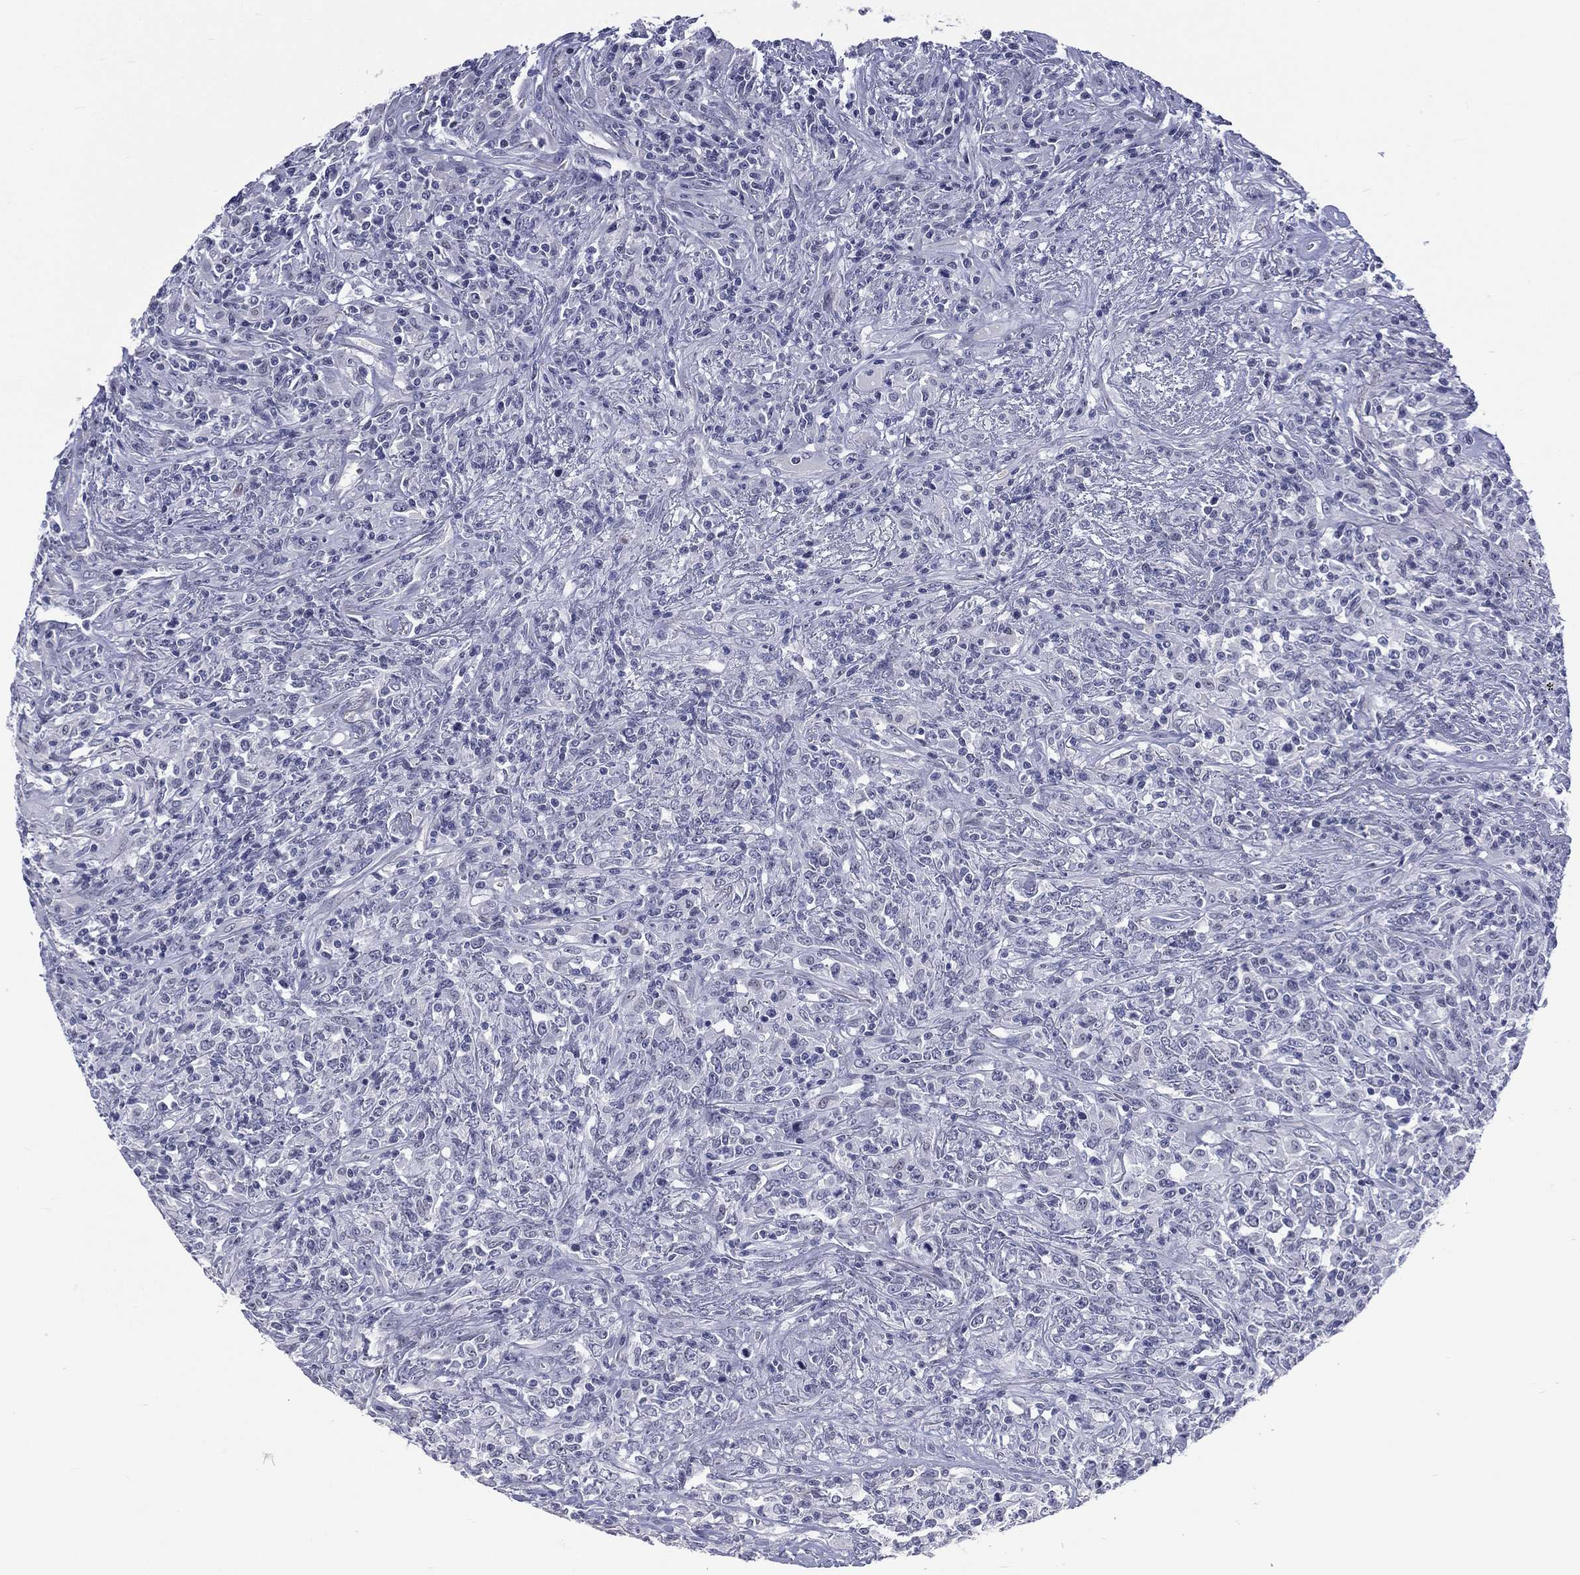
{"staining": {"intensity": "negative", "quantity": "none", "location": "none"}, "tissue": "lymphoma", "cell_type": "Tumor cells", "image_type": "cancer", "snomed": [{"axis": "morphology", "description": "Malignant lymphoma, non-Hodgkin's type, High grade"}, {"axis": "topography", "description": "Lung"}], "caption": "Tumor cells are negative for protein expression in human lymphoma.", "gene": "SSX1", "patient": {"sex": "male", "age": 79}}